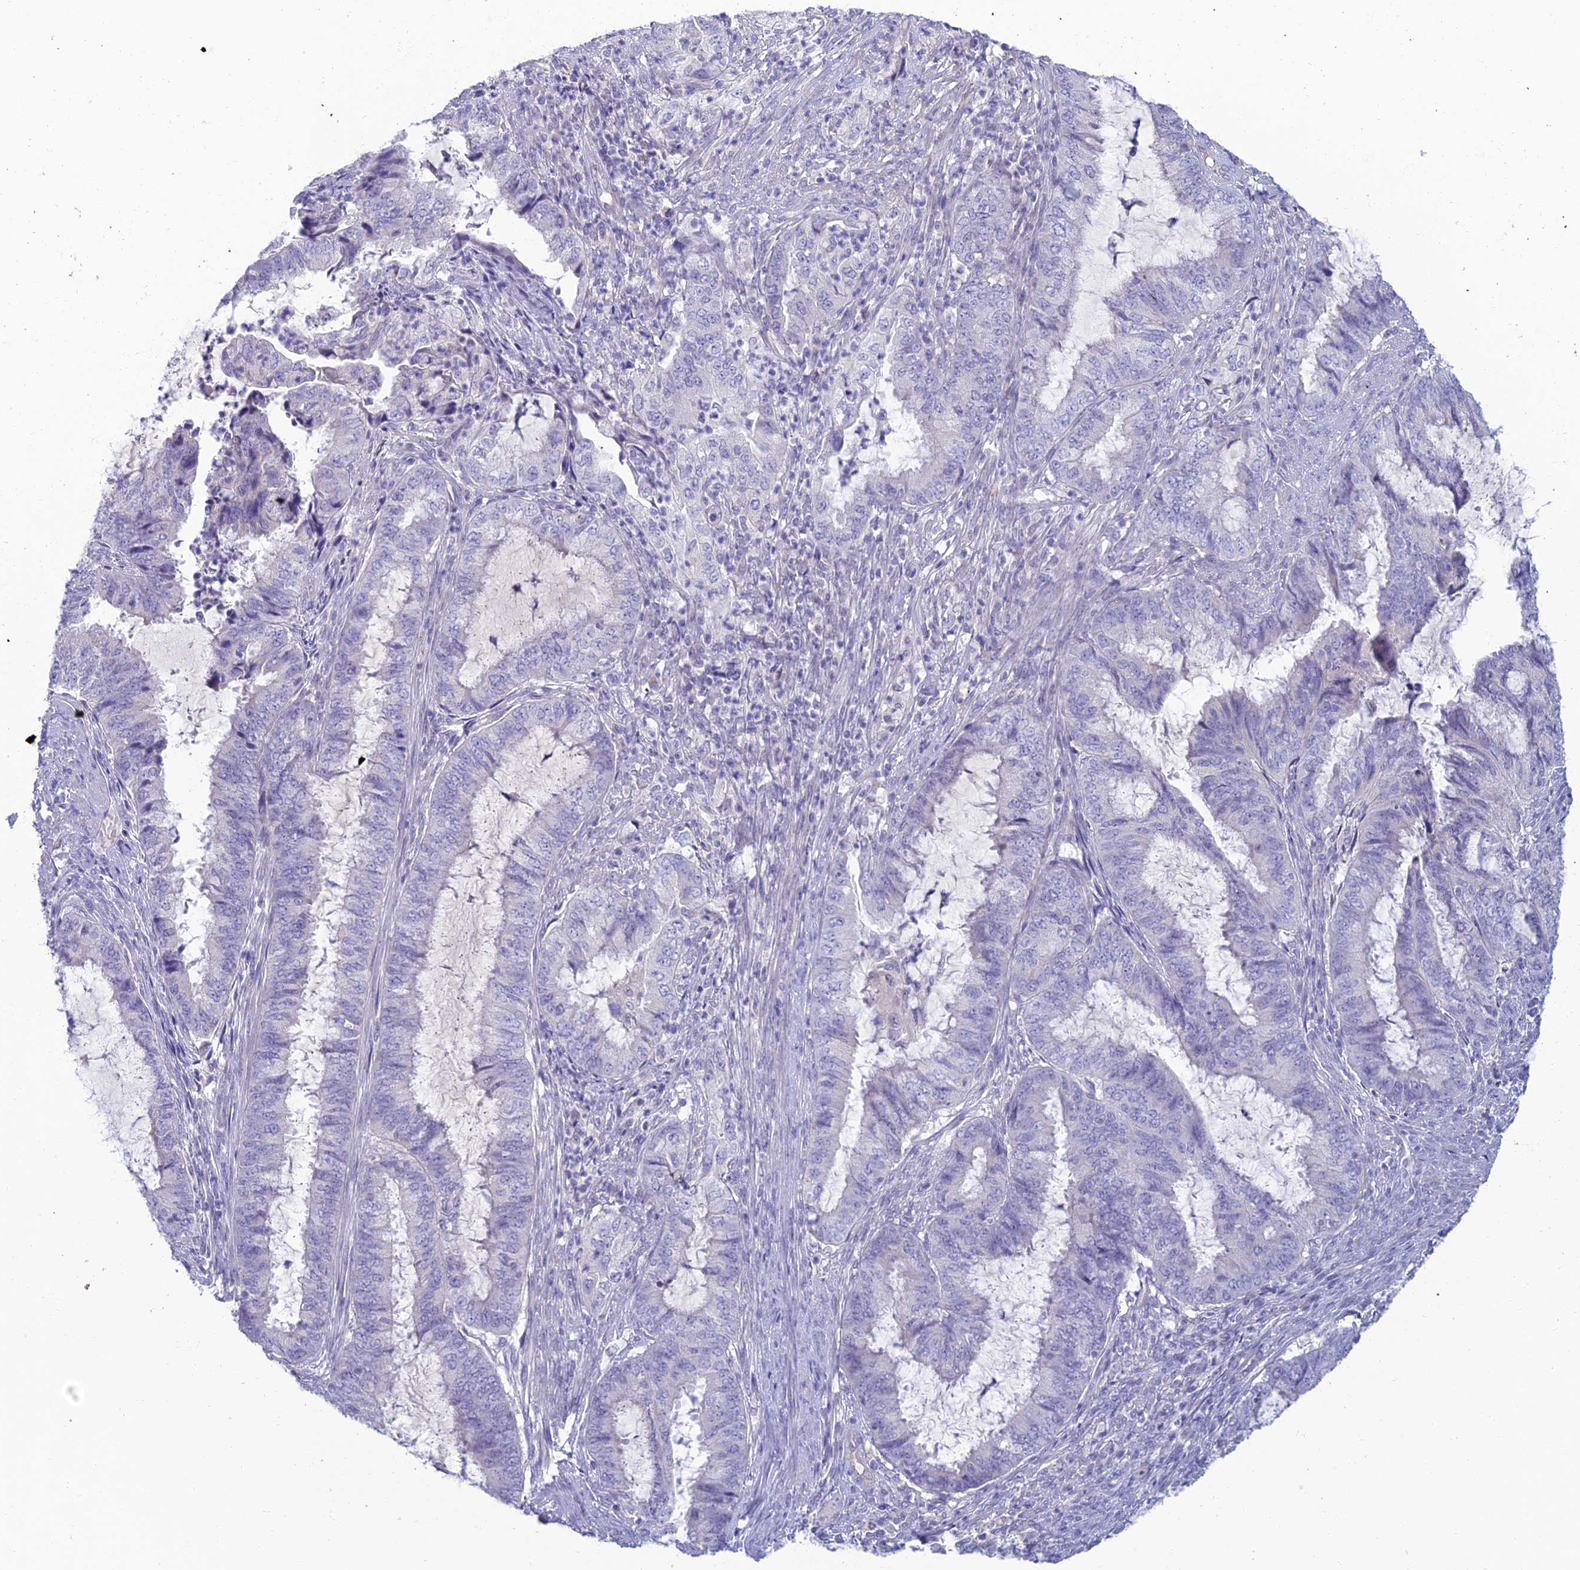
{"staining": {"intensity": "negative", "quantity": "none", "location": "none"}, "tissue": "endometrial cancer", "cell_type": "Tumor cells", "image_type": "cancer", "snomed": [{"axis": "morphology", "description": "Adenocarcinoma, NOS"}, {"axis": "topography", "description": "Endometrium"}], "caption": "Protein analysis of endometrial adenocarcinoma reveals no significant expression in tumor cells.", "gene": "SLC25A41", "patient": {"sex": "female", "age": 51}}